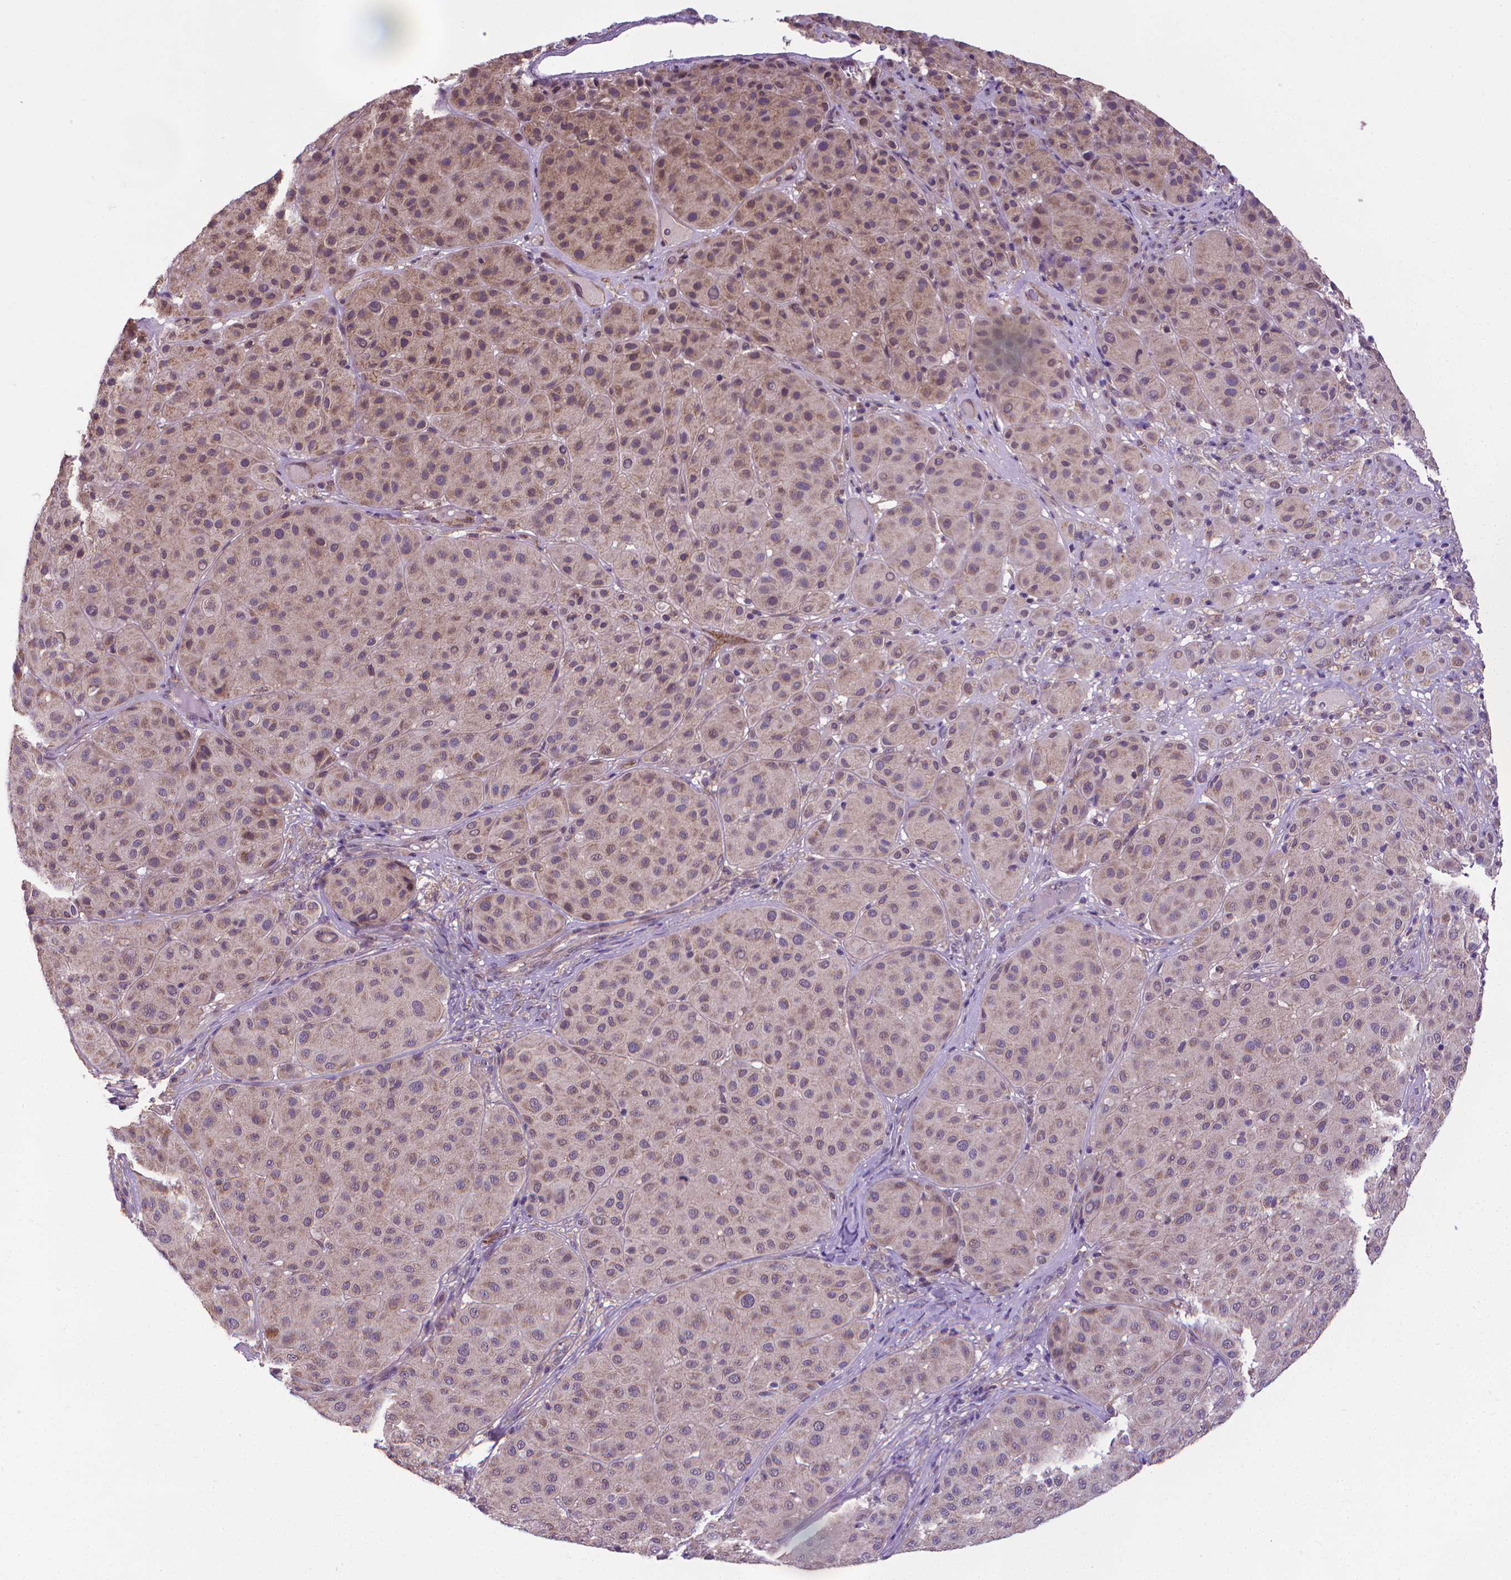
{"staining": {"intensity": "weak", "quantity": "25%-75%", "location": "cytoplasmic/membranous"}, "tissue": "melanoma", "cell_type": "Tumor cells", "image_type": "cancer", "snomed": [{"axis": "morphology", "description": "Malignant melanoma, Metastatic site"}, {"axis": "topography", "description": "Smooth muscle"}], "caption": "High-magnification brightfield microscopy of melanoma stained with DAB (3,3'-diaminobenzidine) (brown) and counterstained with hematoxylin (blue). tumor cells exhibit weak cytoplasmic/membranous positivity is seen in about25%-75% of cells. The staining was performed using DAB (3,3'-diaminobenzidine) to visualize the protein expression in brown, while the nuclei were stained in blue with hematoxylin (Magnification: 20x).", "gene": "GPR63", "patient": {"sex": "male", "age": 41}}